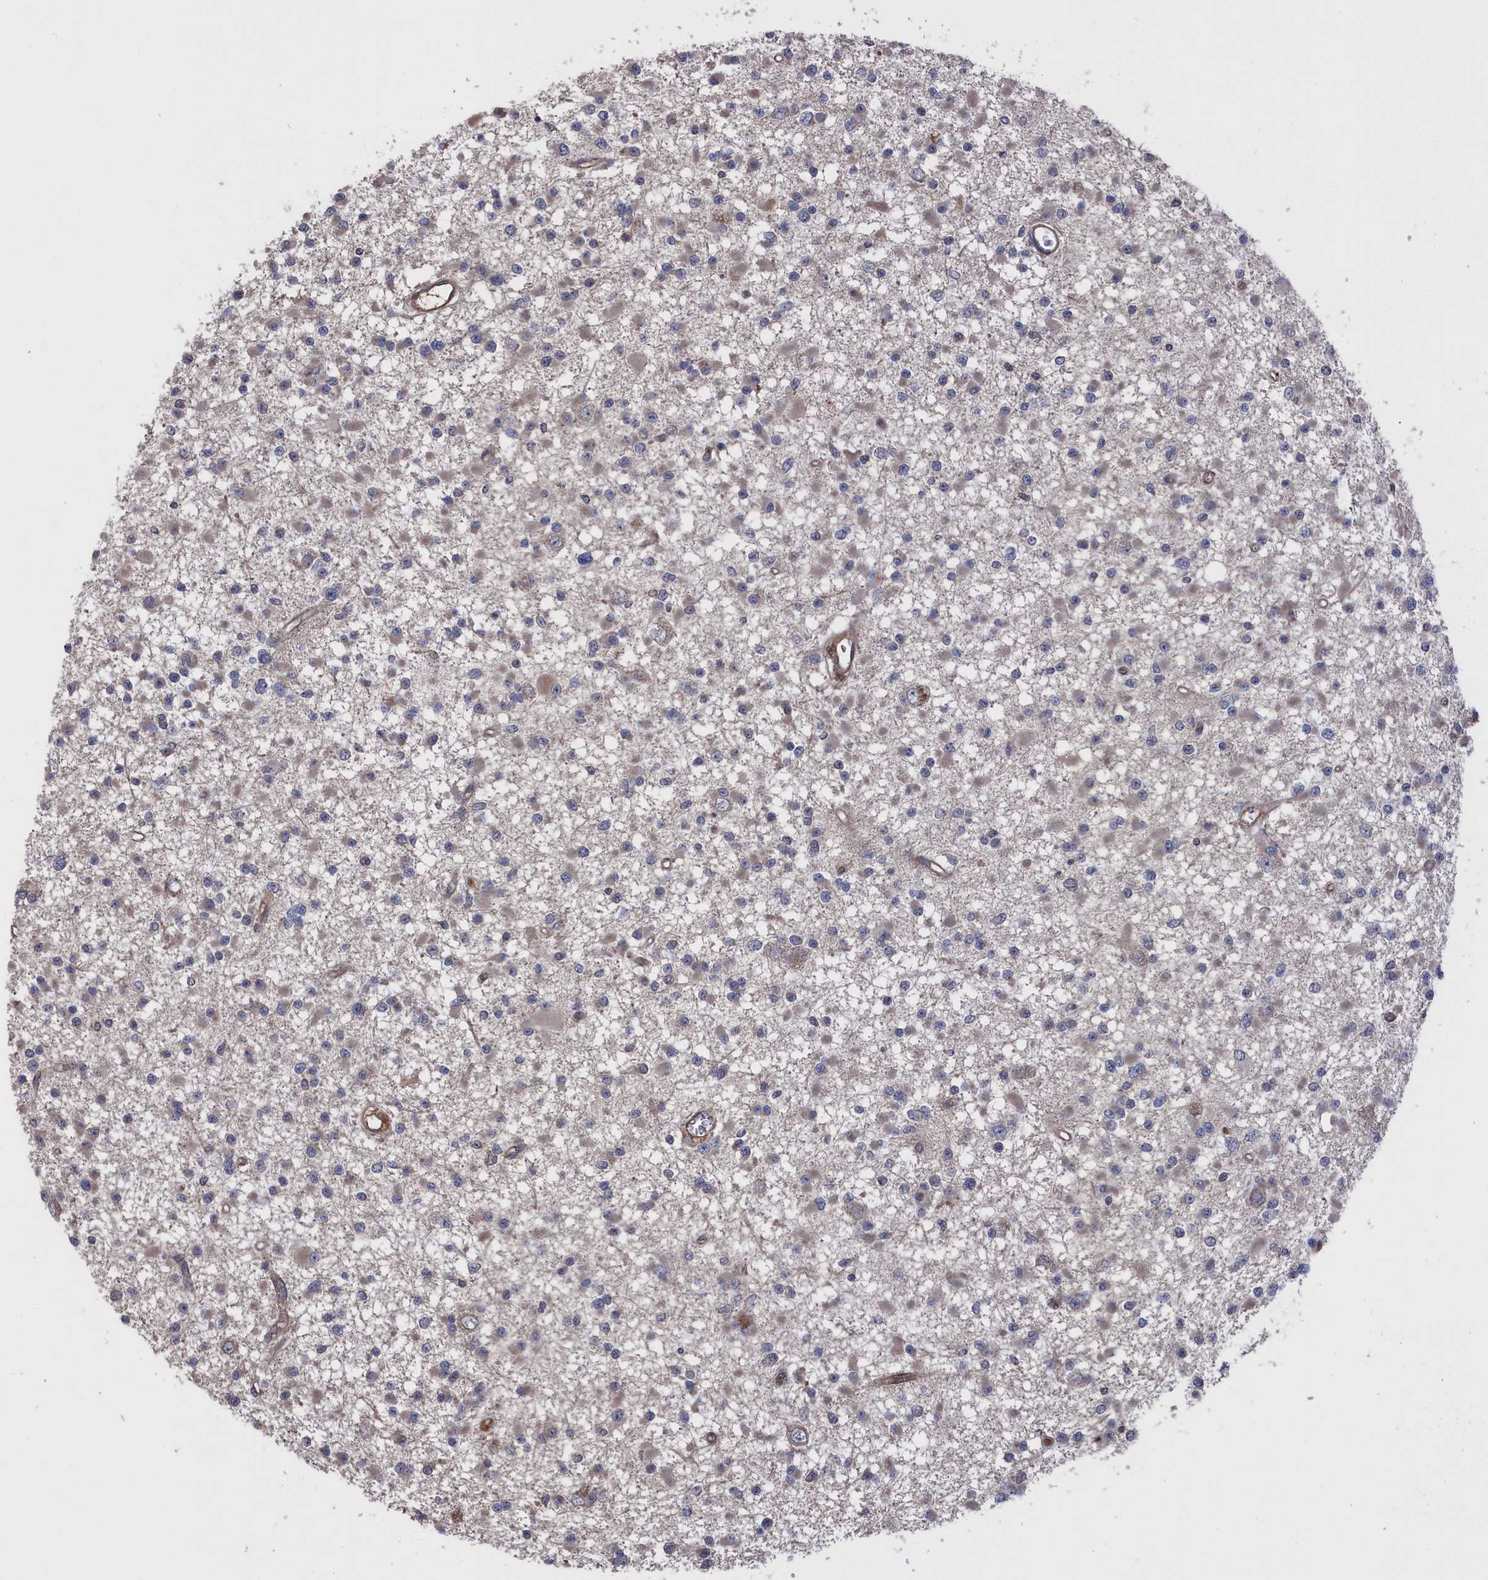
{"staining": {"intensity": "weak", "quantity": "<25%", "location": "cytoplasmic/membranous"}, "tissue": "glioma", "cell_type": "Tumor cells", "image_type": "cancer", "snomed": [{"axis": "morphology", "description": "Glioma, malignant, Low grade"}, {"axis": "topography", "description": "Brain"}], "caption": "Glioma was stained to show a protein in brown. There is no significant positivity in tumor cells.", "gene": "PLA2G15", "patient": {"sex": "female", "age": 22}}